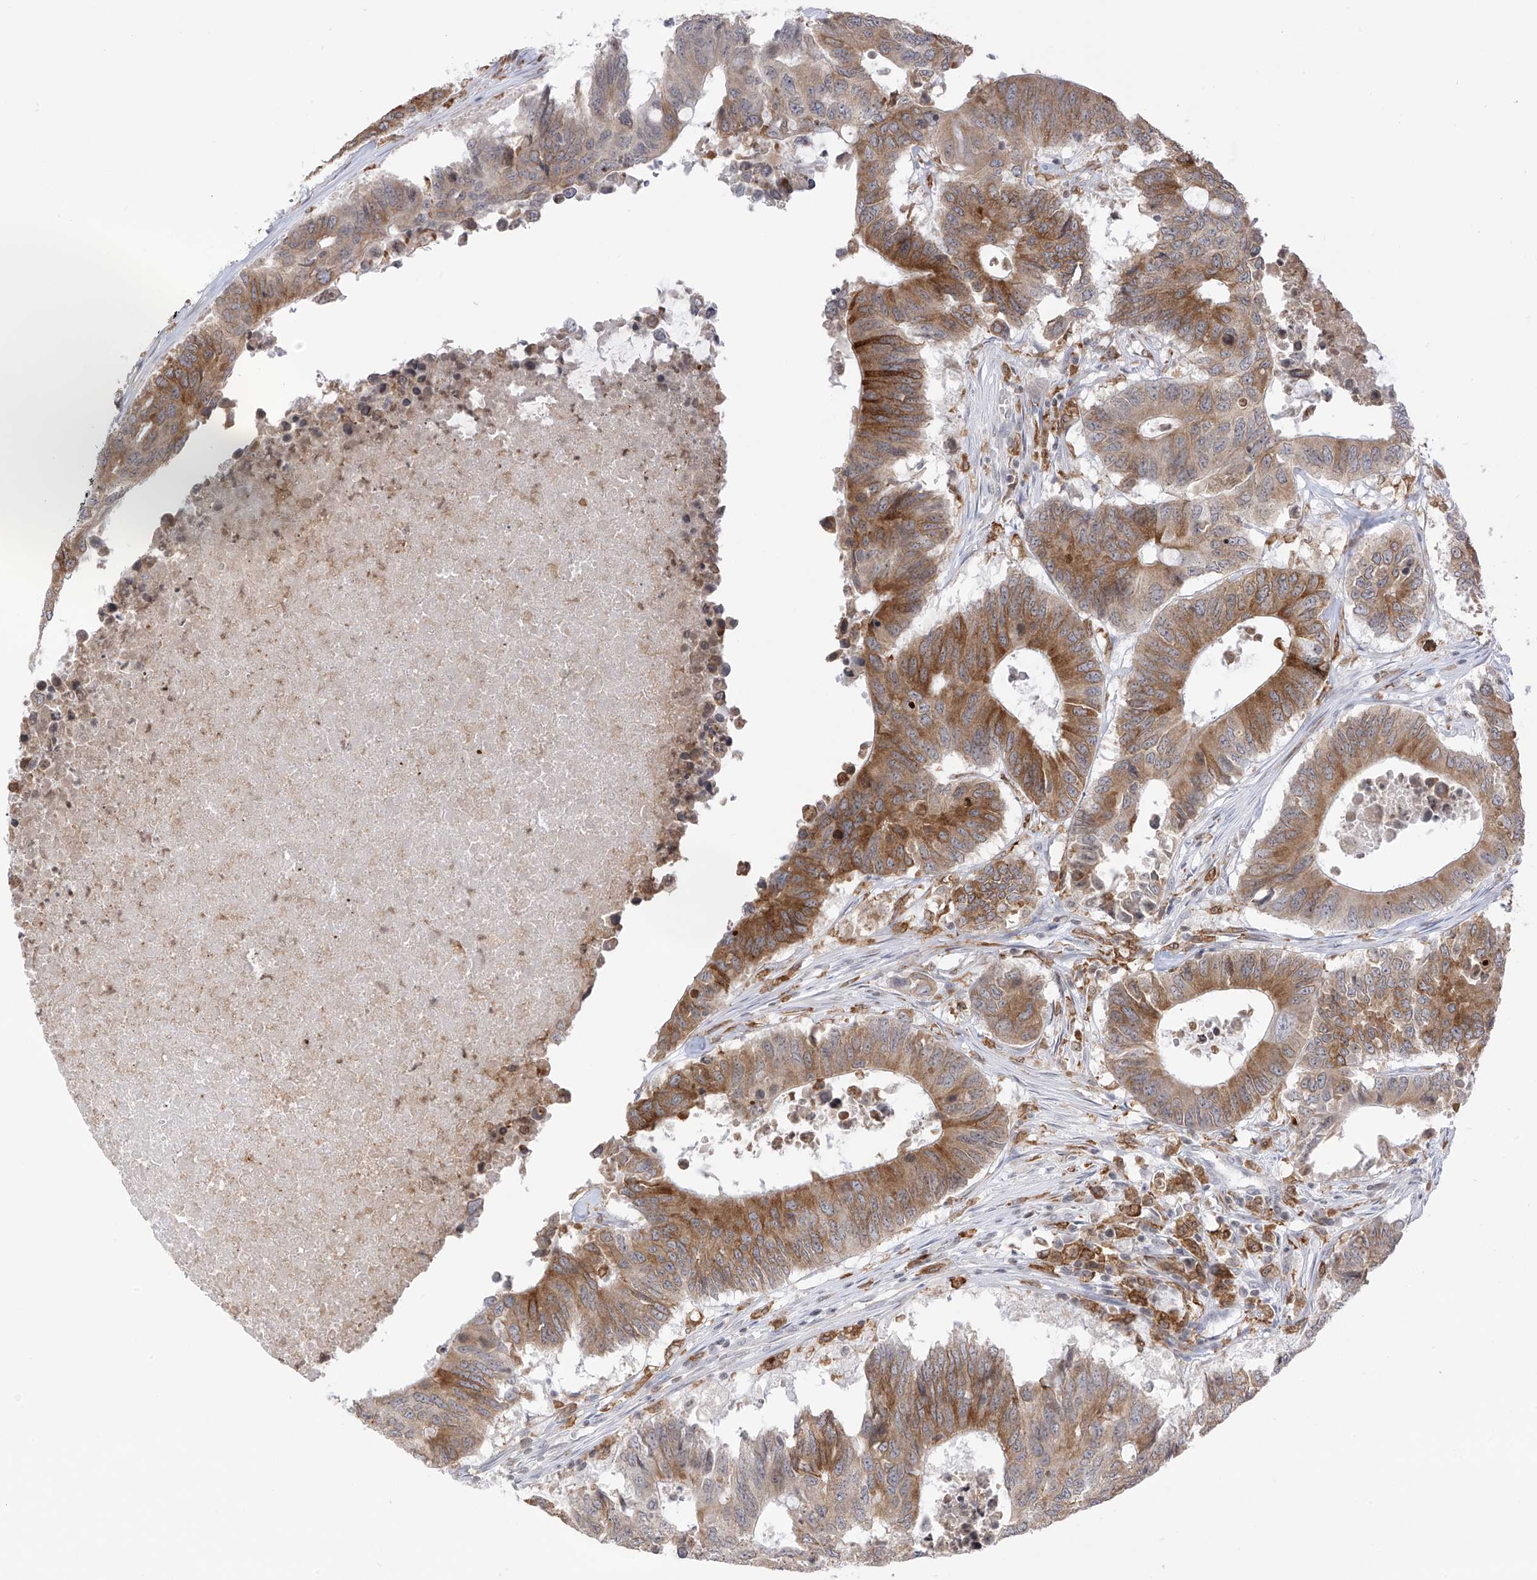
{"staining": {"intensity": "moderate", "quantity": ">75%", "location": "cytoplasmic/membranous"}, "tissue": "colorectal cancer", "cell_type": "Tumor cells", "image_type": "cancer", "snomed": [{"axis": "morphology", "description": "Adenocarcinoma, NOS"}, {"axis": "topography", "description": "Colon"}], "caption": "Immunohistochemical staining of adenocarcinoma (colorectal) displays moderate cytoplasmic/membranous protein expression in about >75% of tumor cells. The staining was performed using DAB (3,3'-diaminobenzidine), with brown indicating positive protein expression. Nuclei are stained blue with hematoxylin.", "gene": "TBXAS1", "patient": {"sex": "male", "age": 71}}